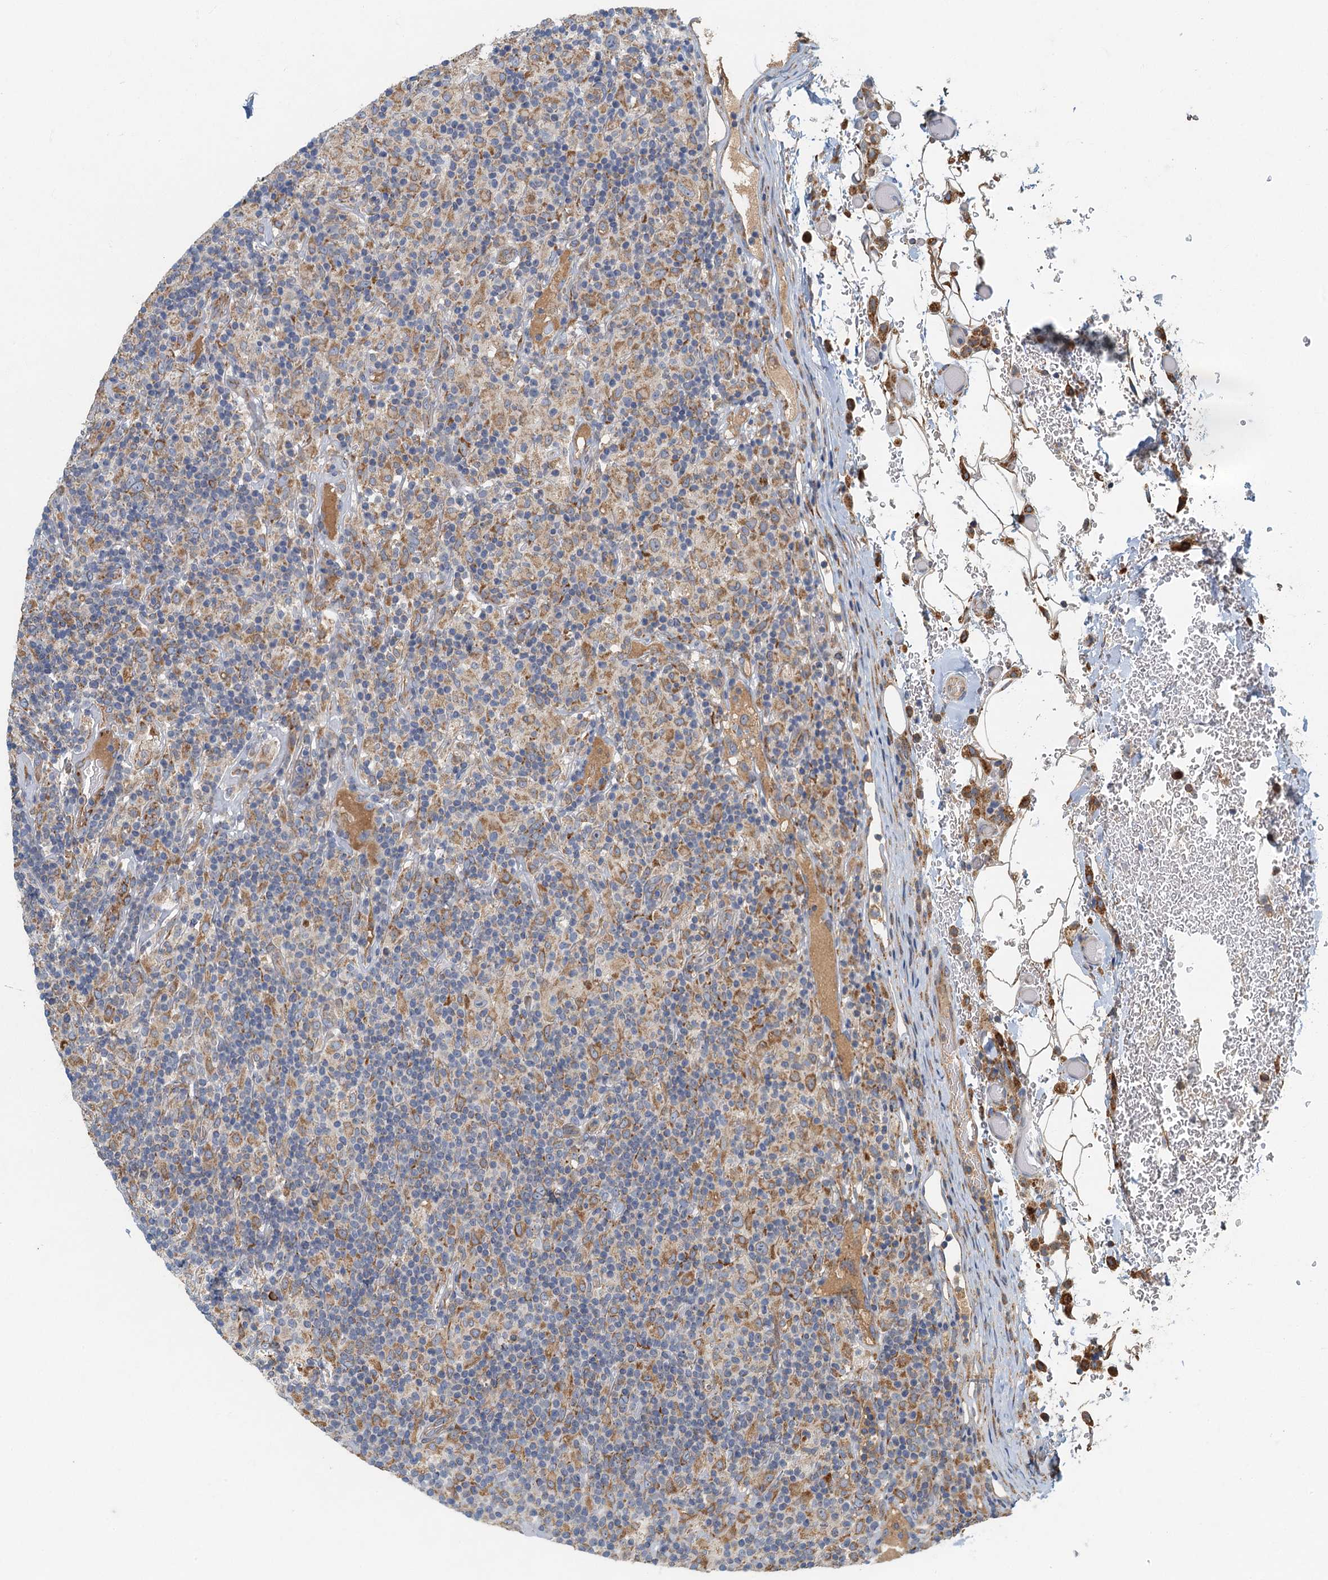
{"staining": {"intensity": "weak", "quantity": ">75%", "location": "cytoplasmic/membranous"}, "tissue": "lymphoma", "cell_type": "Tumor cells", "image_type": "cancer", "snomed": [{"axis": "morphology", "description": "Hodgkin's disease, NOS"}, {"axis": "topography", "description": "Lymph node"}], "caption": "Lymphoma stained for a protein (brown) demonstrates weak cytoplasmic/membranous positive staining in approximately >75% of tumor cells.", "gene": "SPDYC", "patient": {"sex": "male", "age": 70}}